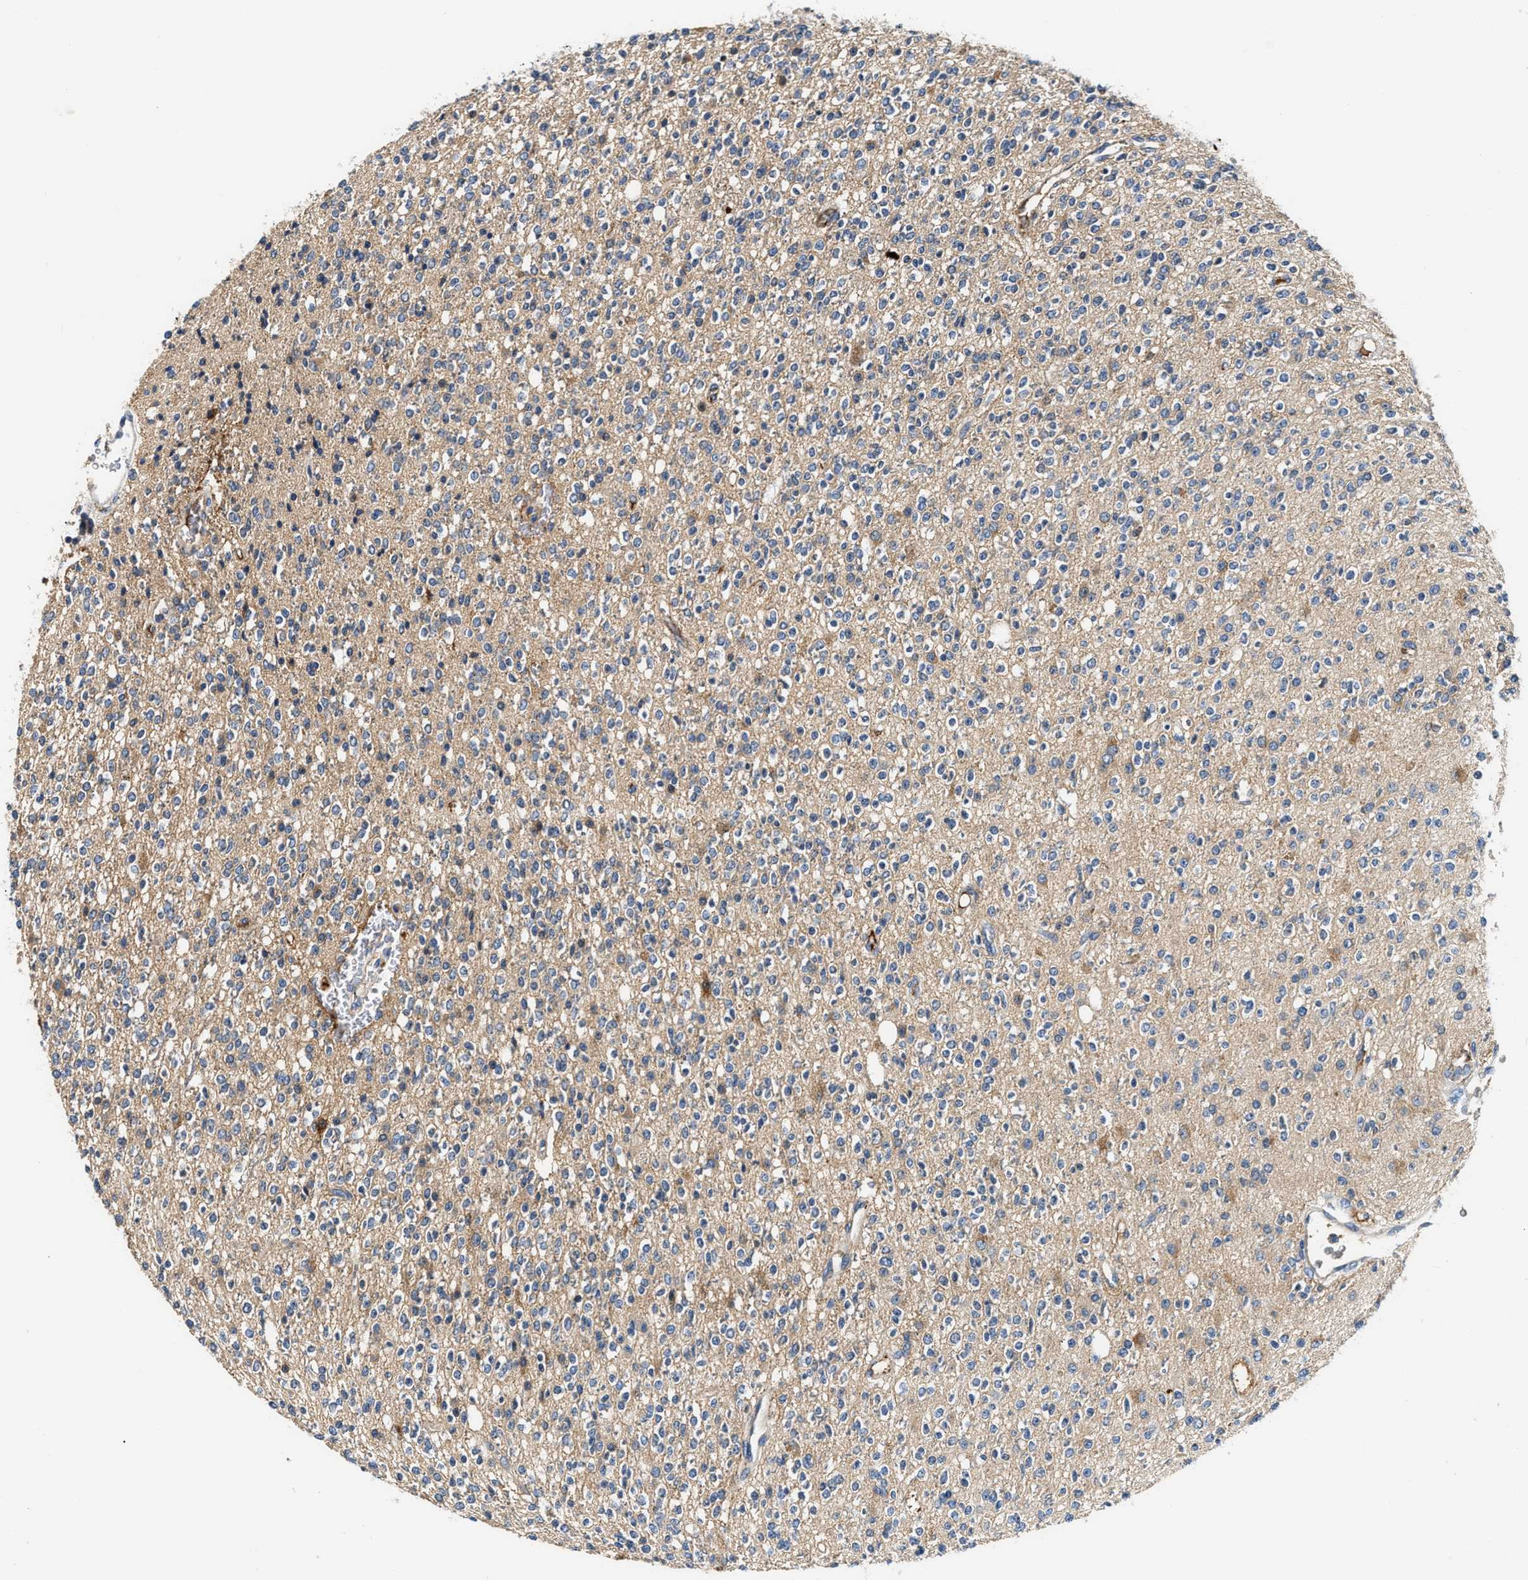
{"staining": {"intensity": "negative", "quantity": "none", "location": "none"}, "tissue": "glioma", "cell_type": "Tumor cells", "image_type": "cancer", "snomed": [{"axis": "morphology", "description": "Glioma, malignant, High grade"}, {"axis": "topography", "description": "Brain"}], "caption": "This is an IHC micrograph of human malignant glioma (high-grade). There is no positivity in tumor cells.", "gene": "TUT7", "patient": {"sex": "male", "age": 34}}